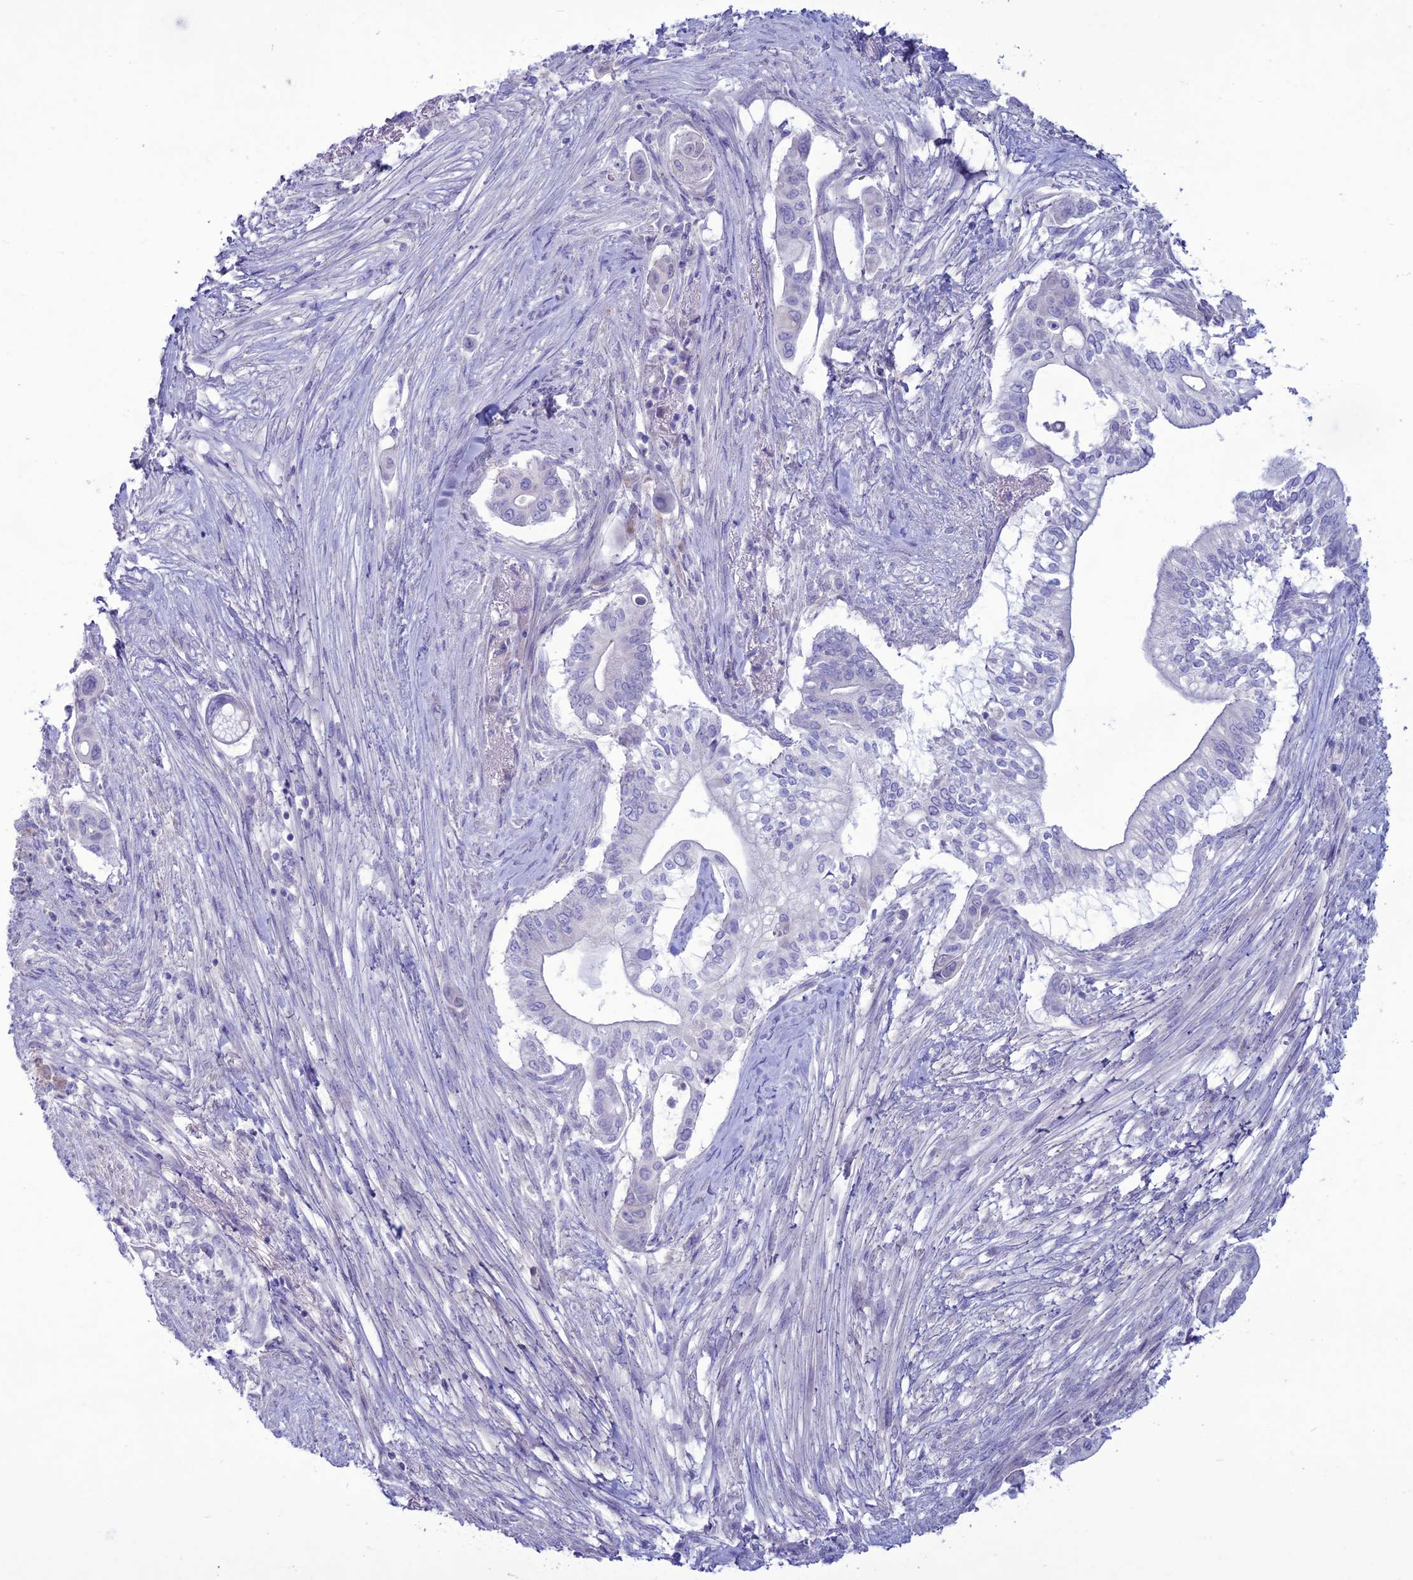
{"staining": {"intensity": "negative", "quantity": "none", "location": "none"}, "tissue": "pancreatic cancer", "cell_type": "Tumor cells", "image_type": "cancer", "snomed": [{"axis": "morphology", "description": "Adenocarcinoma, NOS"}, {"axis": "topography", "description": "Pancreas"}], "caption": "Adenocarcinoma (pancreatic) was stained to show a protein in brown. There is no significant expression in tumor cells. (Stains: DAB (3,3'-diaminobenzidine) immunohistochemistry with hematoxylin counter stain, Microscopy: brightfield microscopy at high magnification).", "gene": "CLEC2L", "patient": {"sex": "male", "age": 68}}